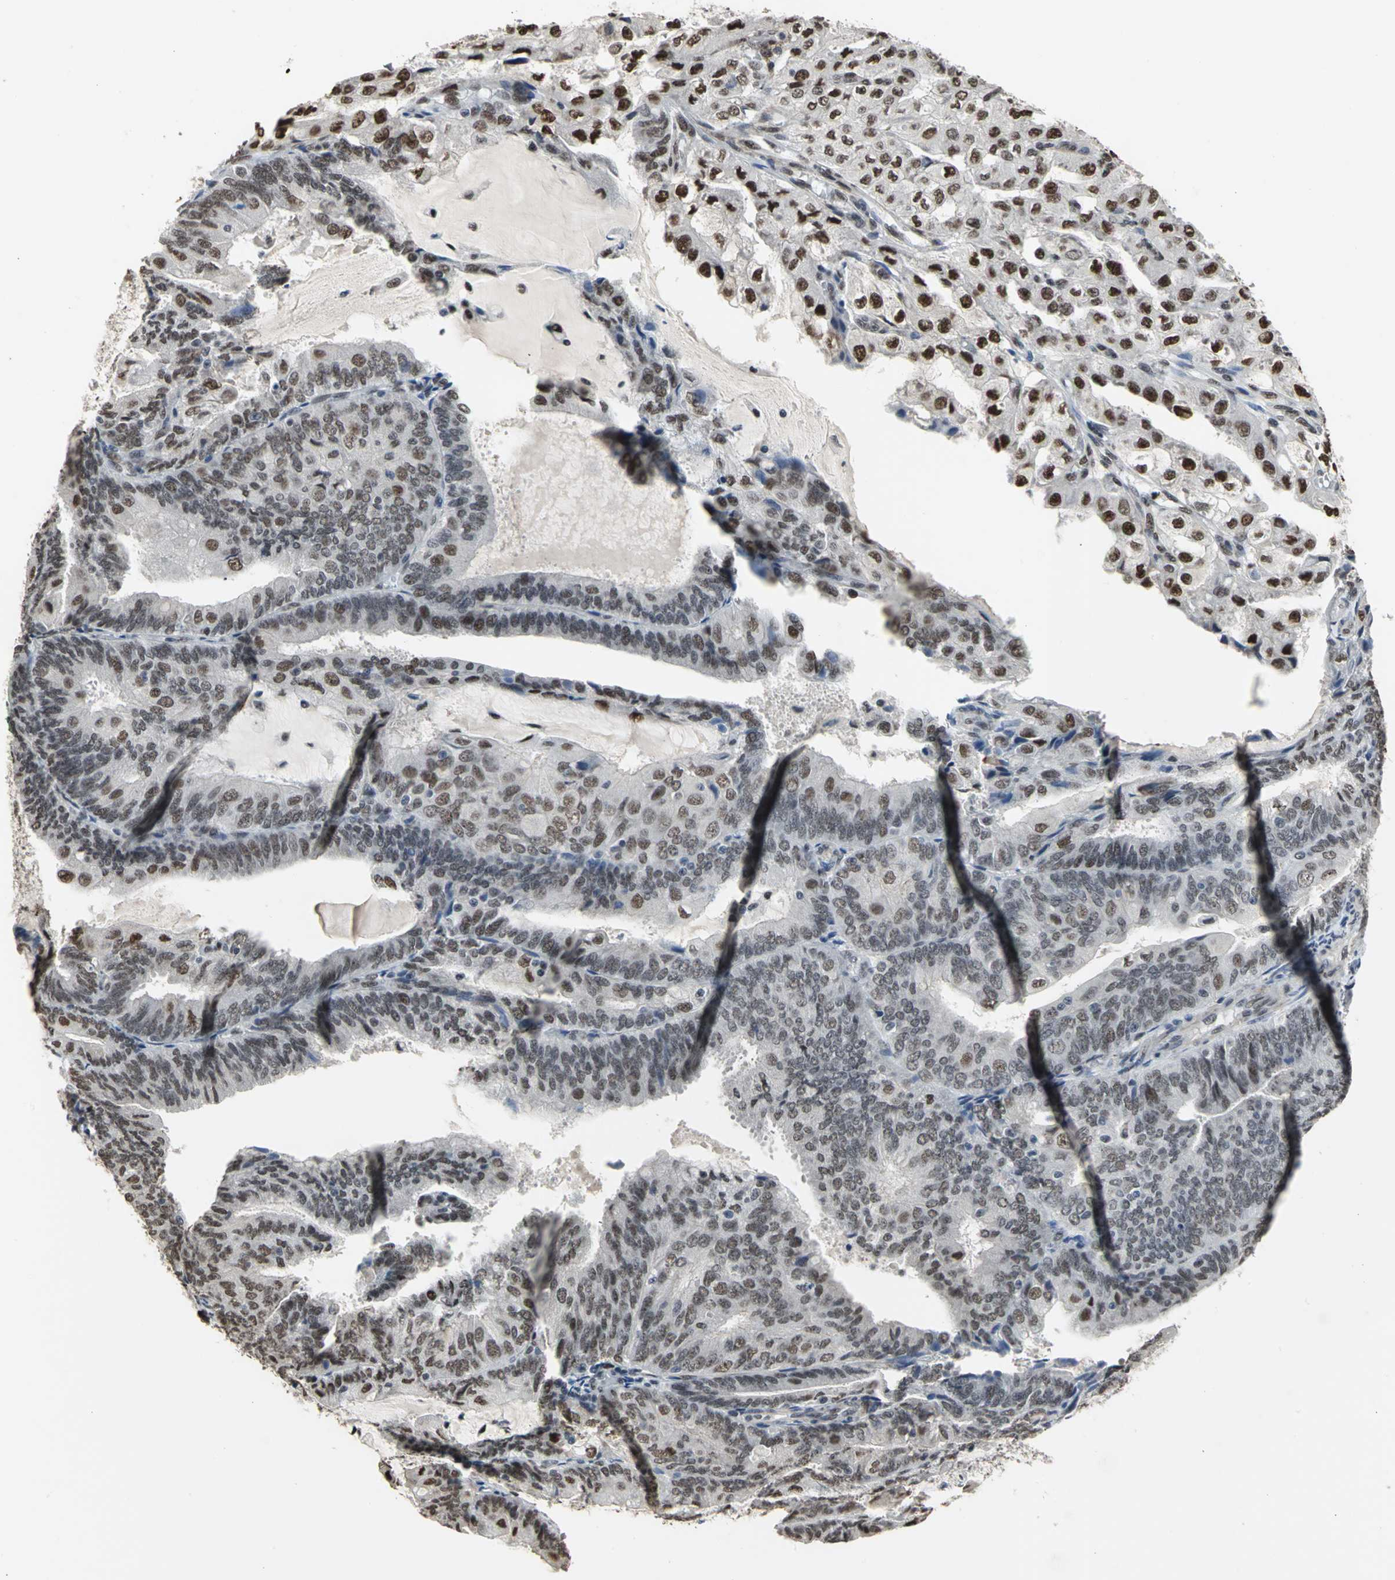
{"staining": {"intensity": "moderate", "quantity": ">75%", "location": "nuclear"}, "tissue": "endometrial cancer", "cell_type": "Tumor cells", "image_type": "cancer", "snomed": [{"axis": "morphology", "description": "Adenocarcinoma, NOS"}, {"axis": "topography", "description": "Endometrium"}], "caption": "Endometrial cancer stained with a protein marker shows moderate staining in tumor cells.", "gene": "CCDC88C", "patient": {"sex": "female", "age": 81}}